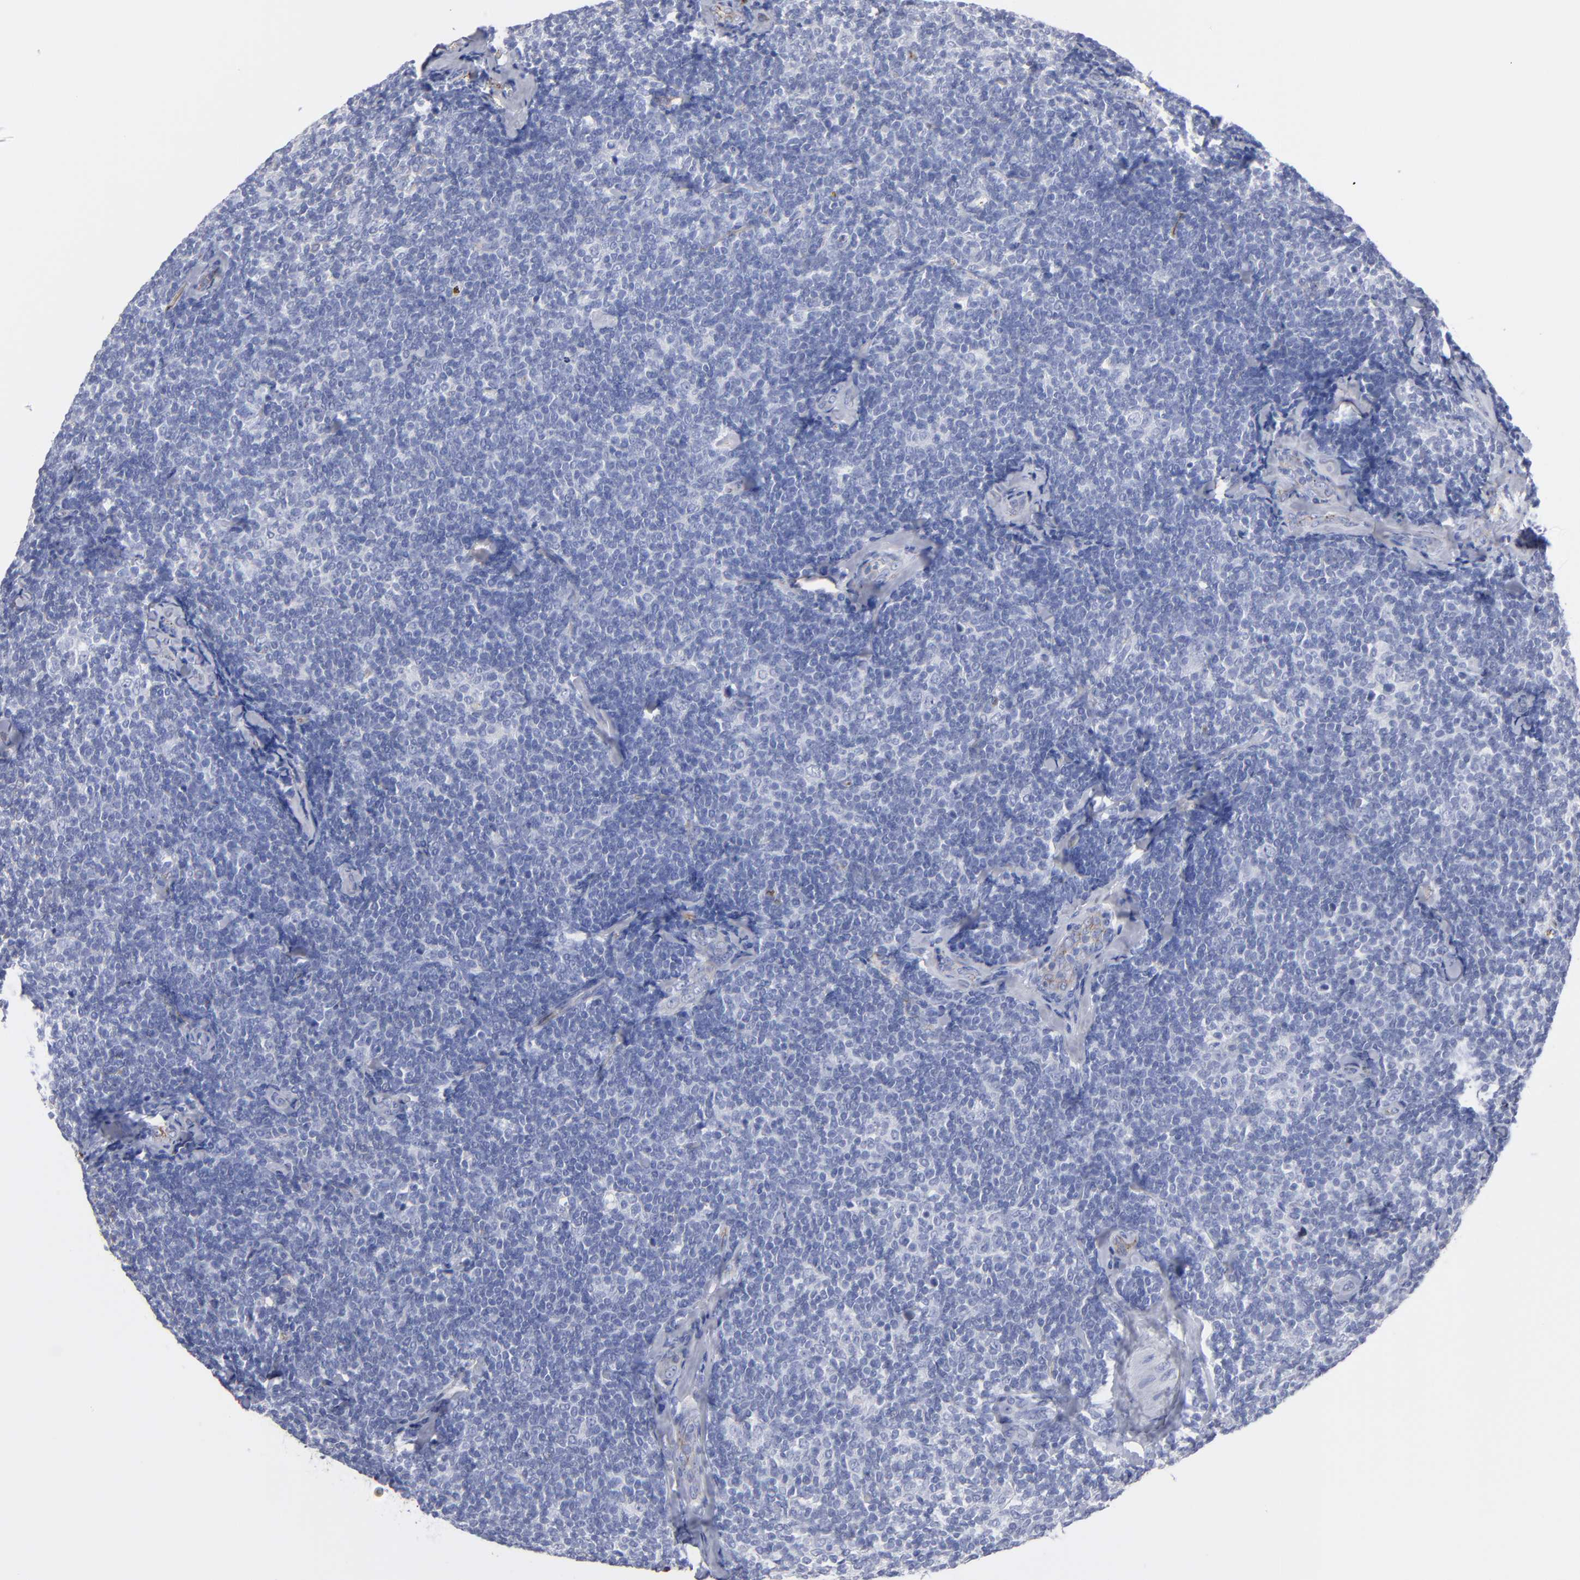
{"staining": {"intensity": "negative", "quantity": "none", "location": "none"}, "tissue": "lymphoma", "cell_type": "Tumor cells", "image_type": "cancer", "snomed": [{"axis": "morphology", "description": "Malignant lymphoma, non-Hodgkin's type, Low grade"}, {"axis": "topography", "description": "Lymph node"}], "caption": "Immunohistochemistry (IHC) of malignant lymphoma, non-Hodgkin's type (low-grade) displays no expression in tumor cells. (Immunohistochemistry, brightfield microscopy, high magnification).", "gene": "TM4SF1", "patient": {"sex": "female", "age": 56}}